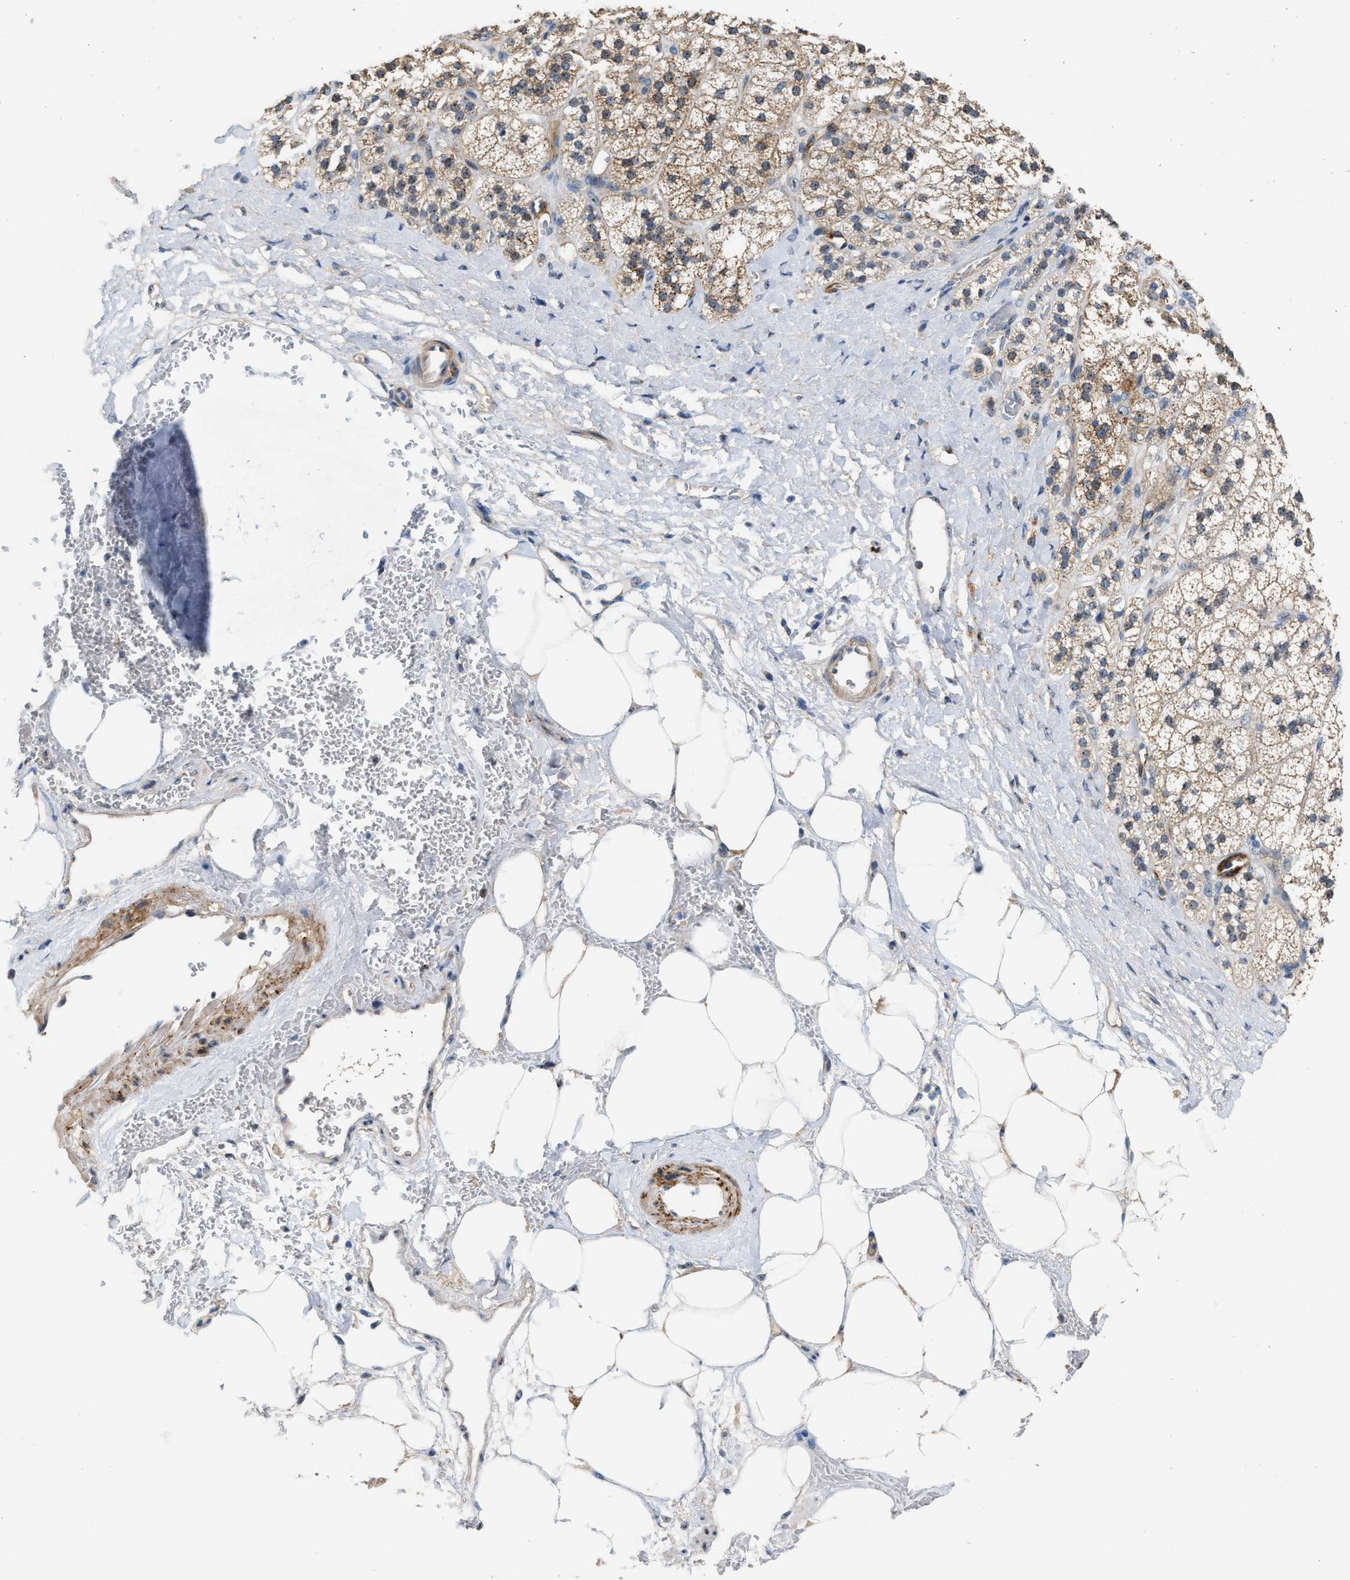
{"staining": {"intensity": "moderate", "quantity": ">75%", "location": "cytoplasmic/membranous,nuclear"}, "tissue": "adrenal gland", "cell_type": "Glandular cells", "image_type": "normal", "snomed": [{"axis": "morphology", "description": "Normal tissue, NOS"}, {"axis": "topography", "description": "Adrenal gland"}], "caption": "Protein staining of benign adrenal gland exhibits moderate cytoplasmic/membranous,nuclear positivity in approximately >75% of glandular cells. The staining is performed using DAB brown chromogen to label protein expression. The nuclei are counter-stained blue using hematoxylin.", "gene": "ZNF783", "patient": {"sex": "male", "age": 56}}